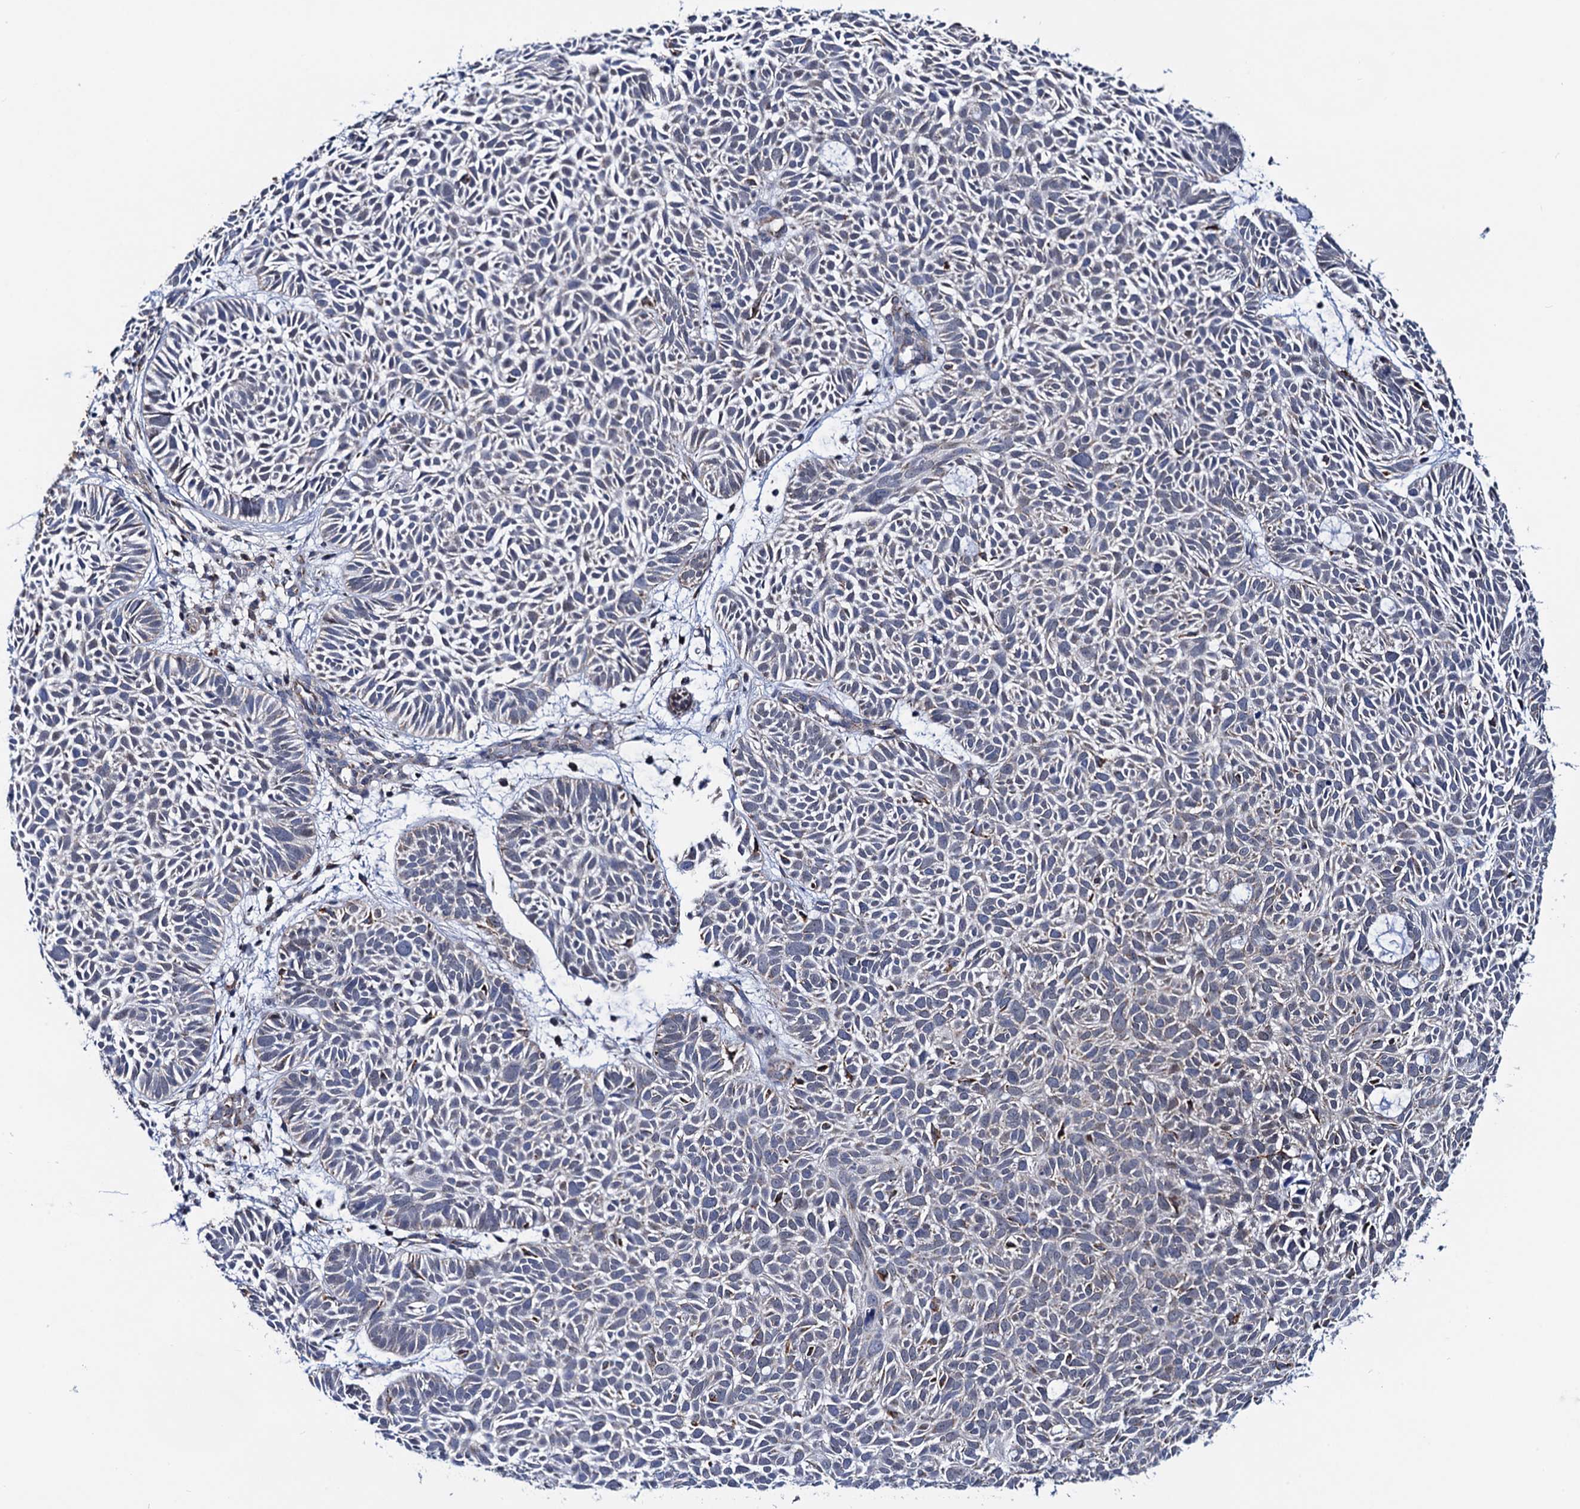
{"staining": {"intensity": "negative", "quantity": "none", "location": "none"}, "tissue": "skin cancer", "cell_type": "Tumor cells", "image_type": "cancer", "snomed": [{"axis": "morphology", "description": "Basal cell carcinoma"}, {"axis": "topography", "description": "Skin"}], "caption": "IHC histopathology image of human skin basal cell carcinoma stained for a protein (brown), which shows no positivity in tumor cells. (Immunohistochemistry, brightfield microscopy, high magnification).", "gene": "PTCD3", "patient": {"sex": "male", "age": 69}}